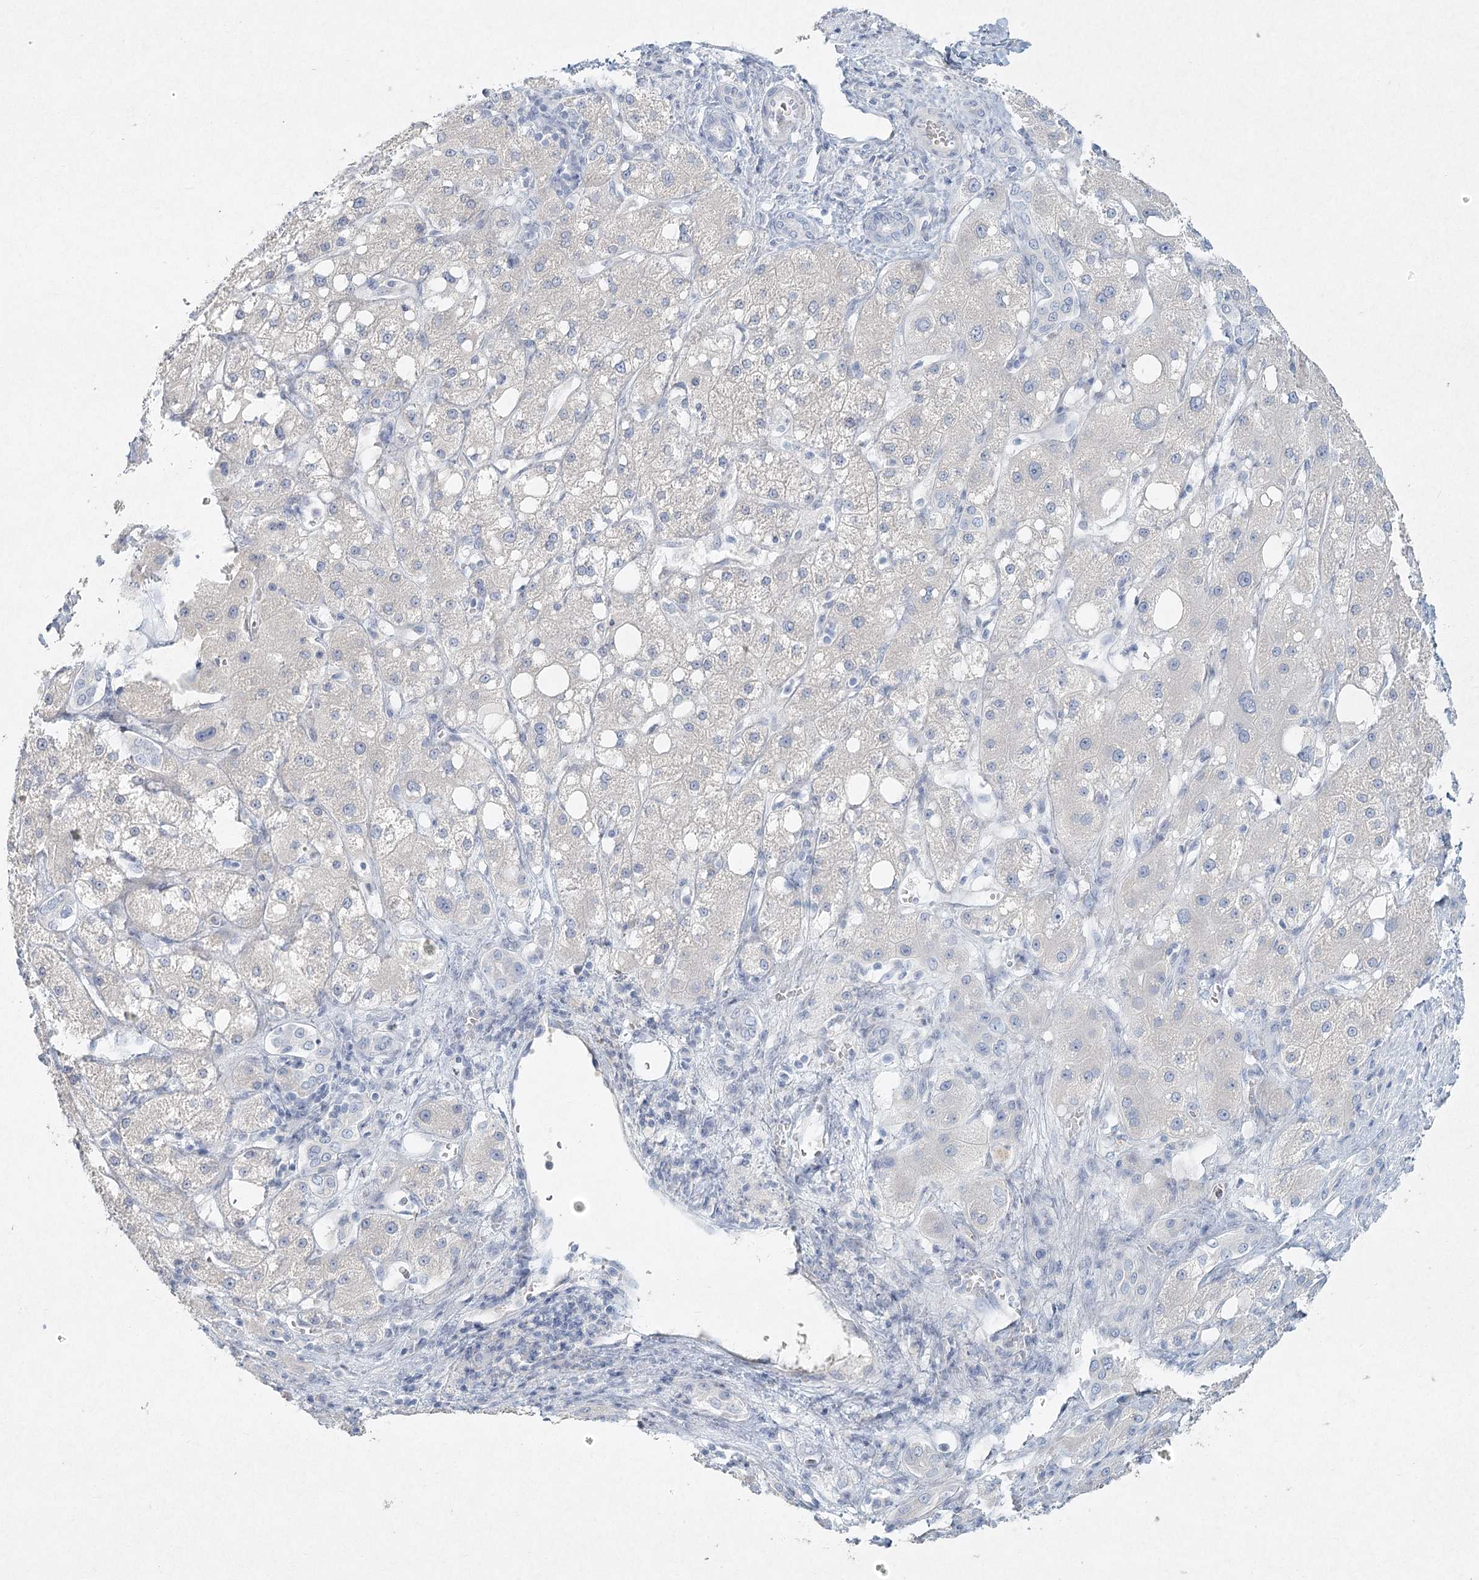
{"staining": {"intensity": "negative", "quantity": "none", "location": "none"}, "tissue": "liver cancer", "cell_type": "Tumor cells", "image_type": "cancer", "snomed": [{"axis": "morphology", "description": "Carcinoma, Hepatocellular, NOS"}, {"axis": "topography", "description": "Liver"}], "caption": "A photomicrograph of hepatocellular carcinoma (liver) stained for a protein demonstrates no brown staining in tumor cells.", "gene": "LRP2BP", "patient": {"sex": "male", "age": 80}}